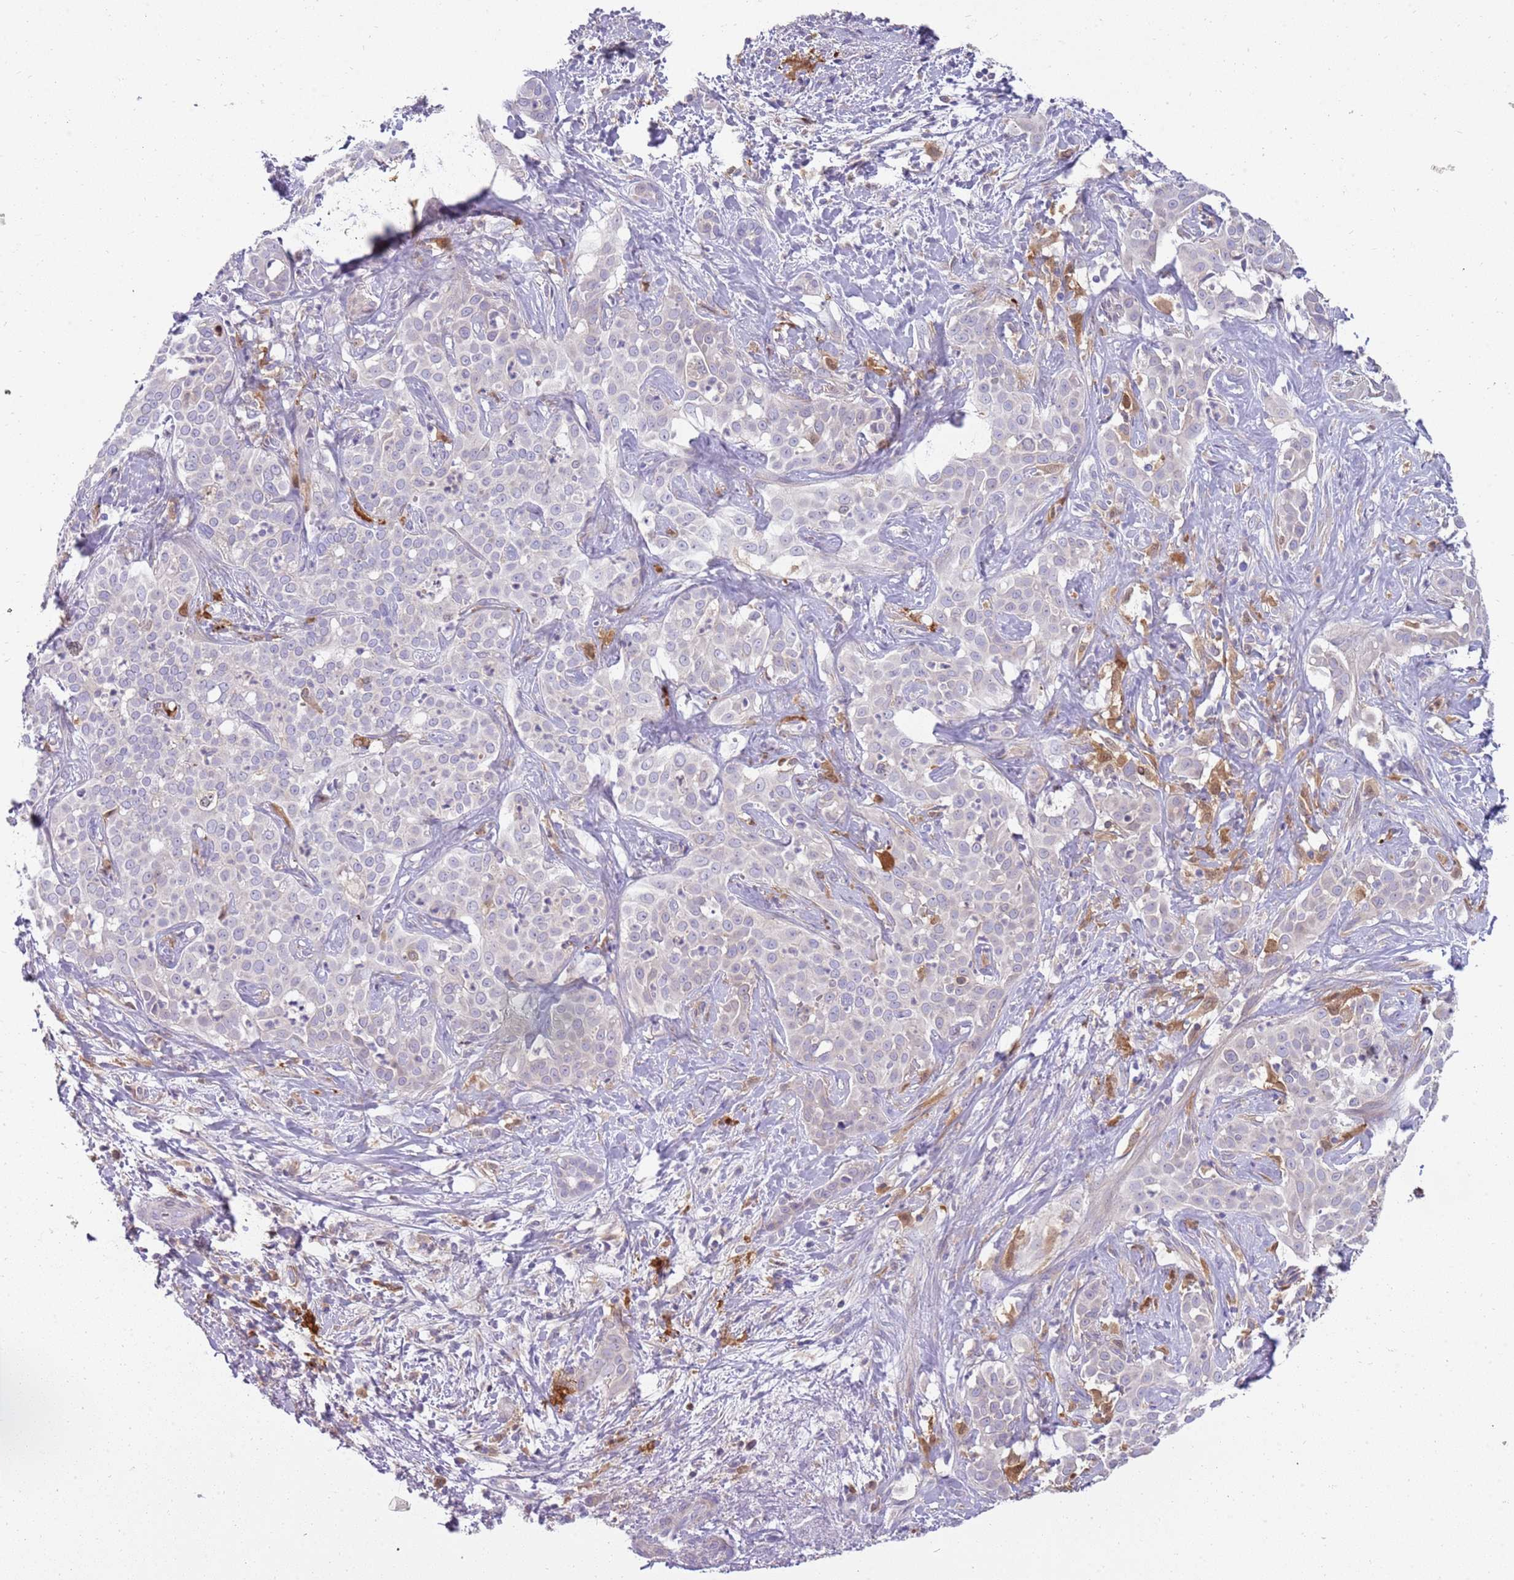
{"staining": {"intensity": "negative", "quantity": "none", "location": "none"}, "tissue": "liver cancer", "cell_type": "Tumor cells", "image_type": "cancer", "snomed": [{"axis": "morphology", "description": "Cholangiocarcinoma"}, {"axis": "topography", "description": "Liver"}], "caption": "Tumor cells show no significant expression in liver cancer (cholangiocarcinoma).", "gene": "DIPK1C", "patient": {"sex": "male", "age": 67}}